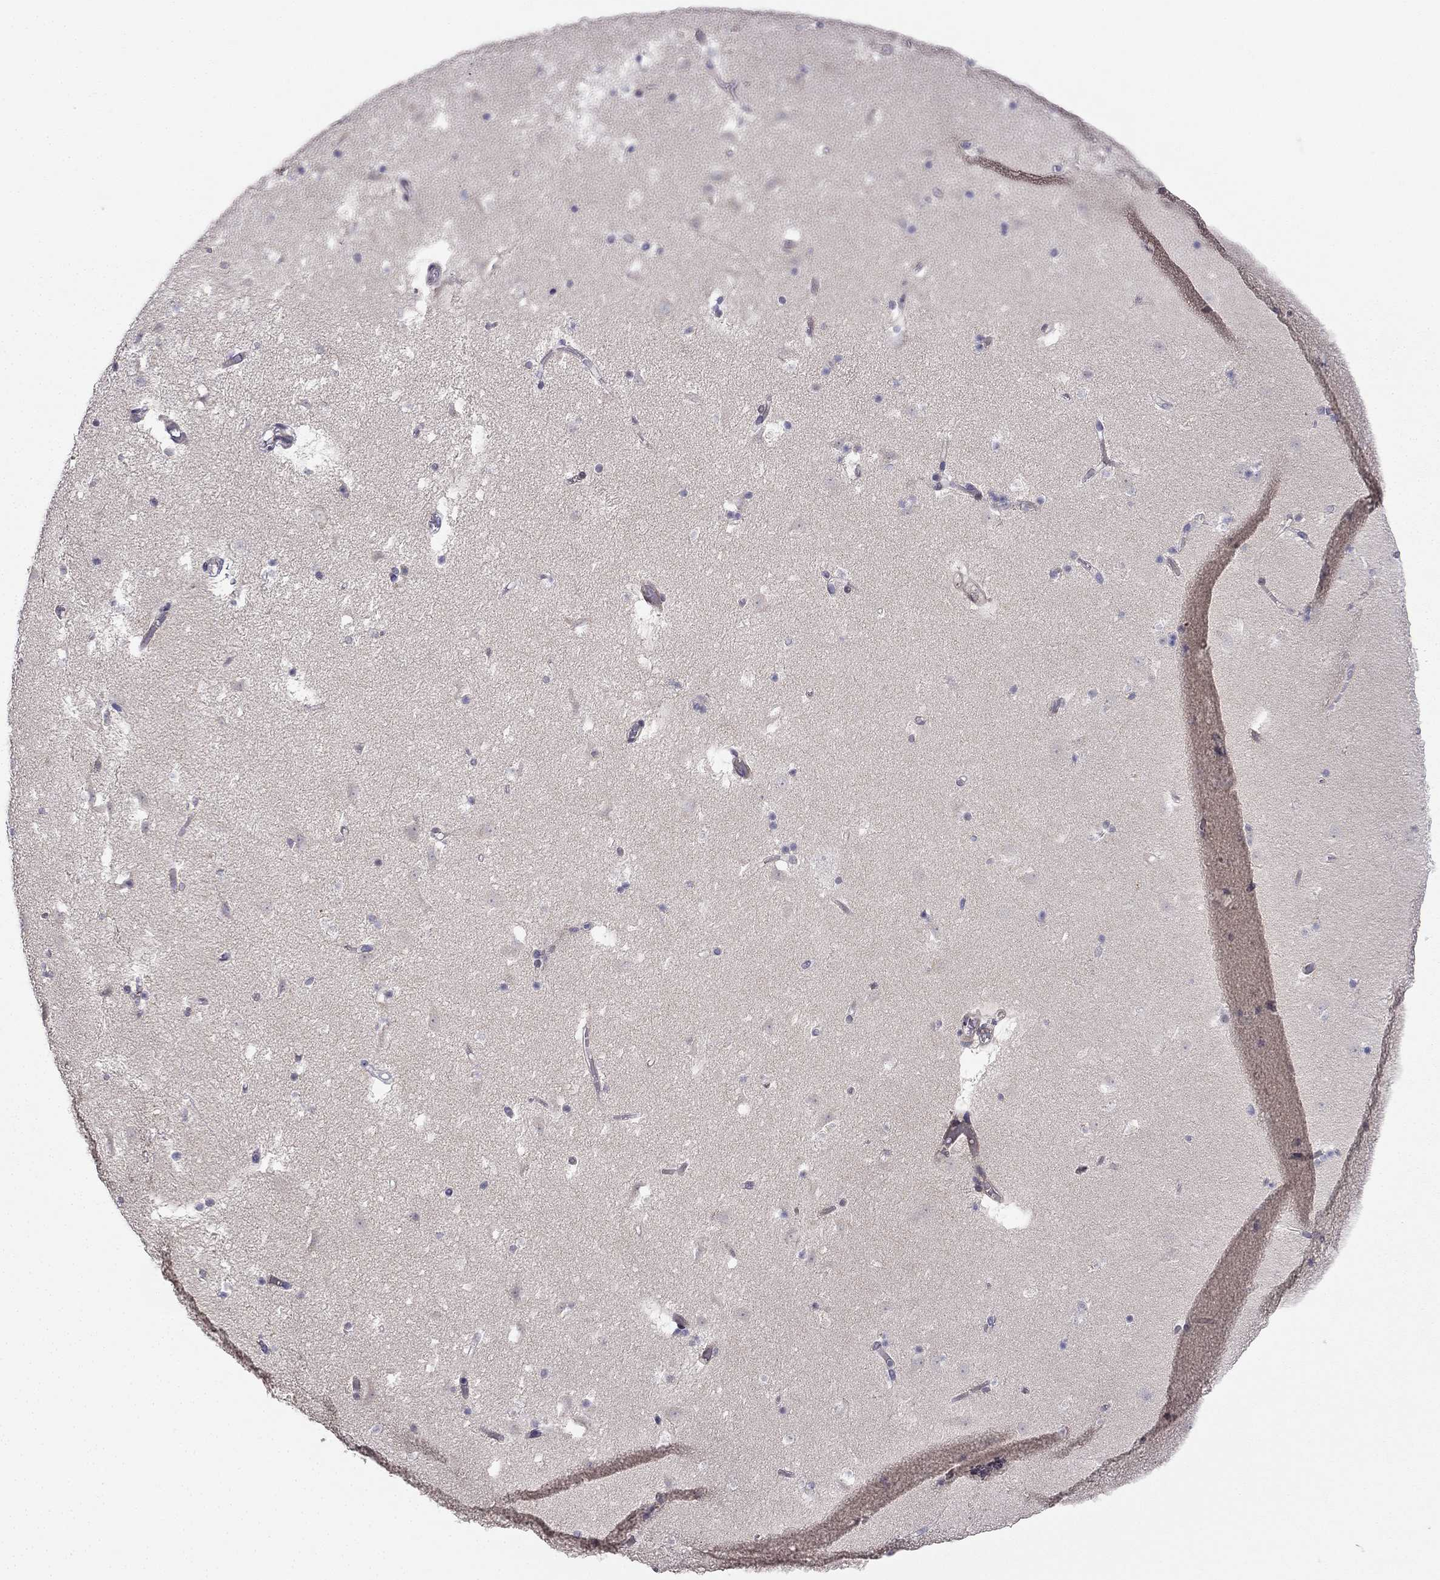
{"staining": {"intensity": "negative", "quantity": "none", "location": "none"}, "tissue": "caudate", "cell_type": "Glial cells", "image_type": "normal", "snomed": [{"axis": "morphology", "description": "Normal tissue, NOS"}, {"axis": "topography", "description": "Lateral ventricle wall"}], "caption": "A micrograph of caudate stained for a protein exhibits no brown staining in glial cells. (DAB (3,3'-diaminobenzidine) immunohistochemistry (IHC), high magnification).", "gene": "CHST8", "patient": {"sex": "female", "age": 42}}